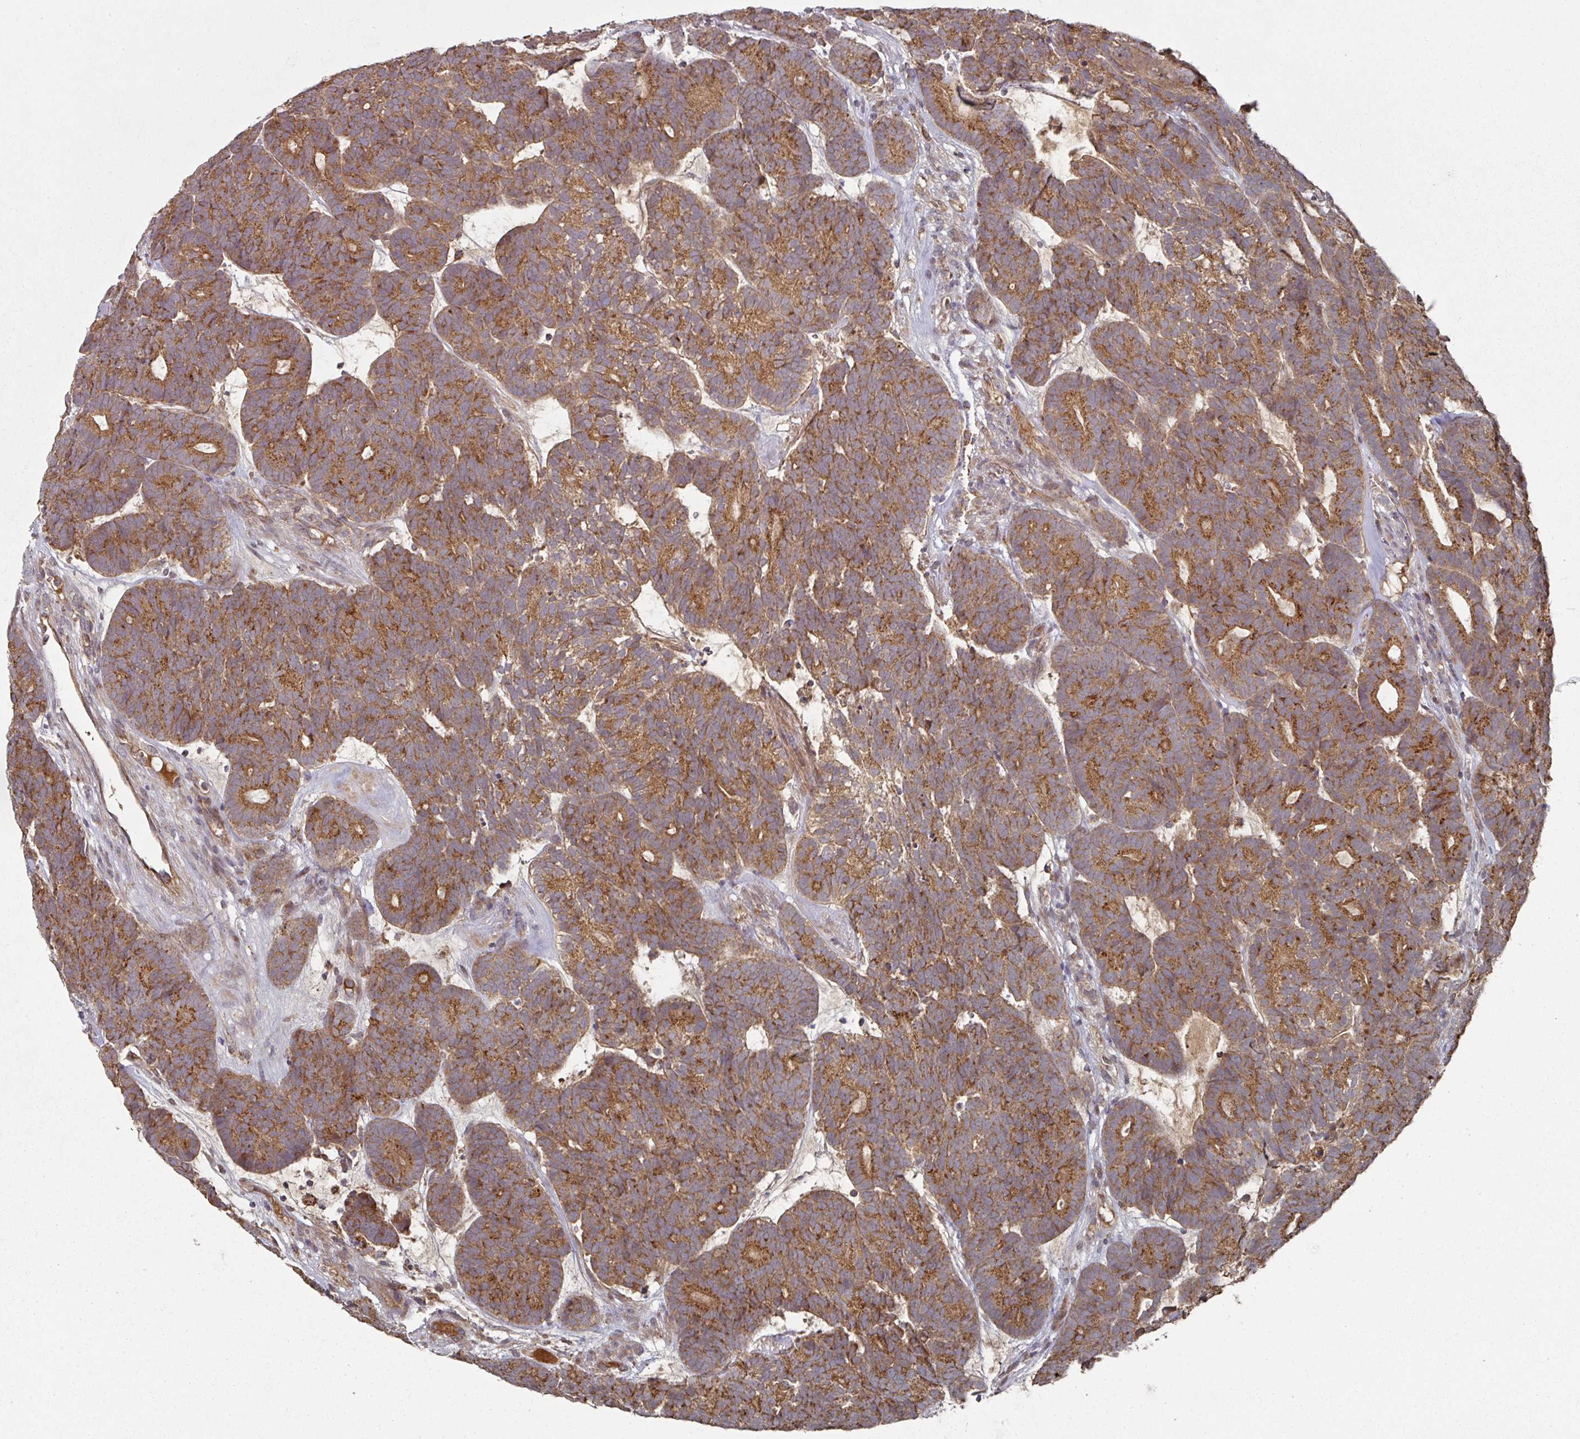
{"staining": {"intensity": "strong", "quantity": ">75%", "location": "cytoplasmic/membranous"}, "tissue": "head and neck cancer", "cell_type": "Tumor cells", "image_type": "cancer", "snomed": [{"axis": "morphology", "description": "Adenocarcinoma, NOS"}, {"axis": "topography", "description": "Head-Neck"}], "caption": "A high-resolution photomicrograph shows immunohistochemistry (IHC) staining of head and neck adenocarcinoma, which shows strong cytoplasmic/membranous expression in approximately >75% of tumor cells.", "gene": "DNAJC7", "patient": {"sex": "female", "age": 81}}